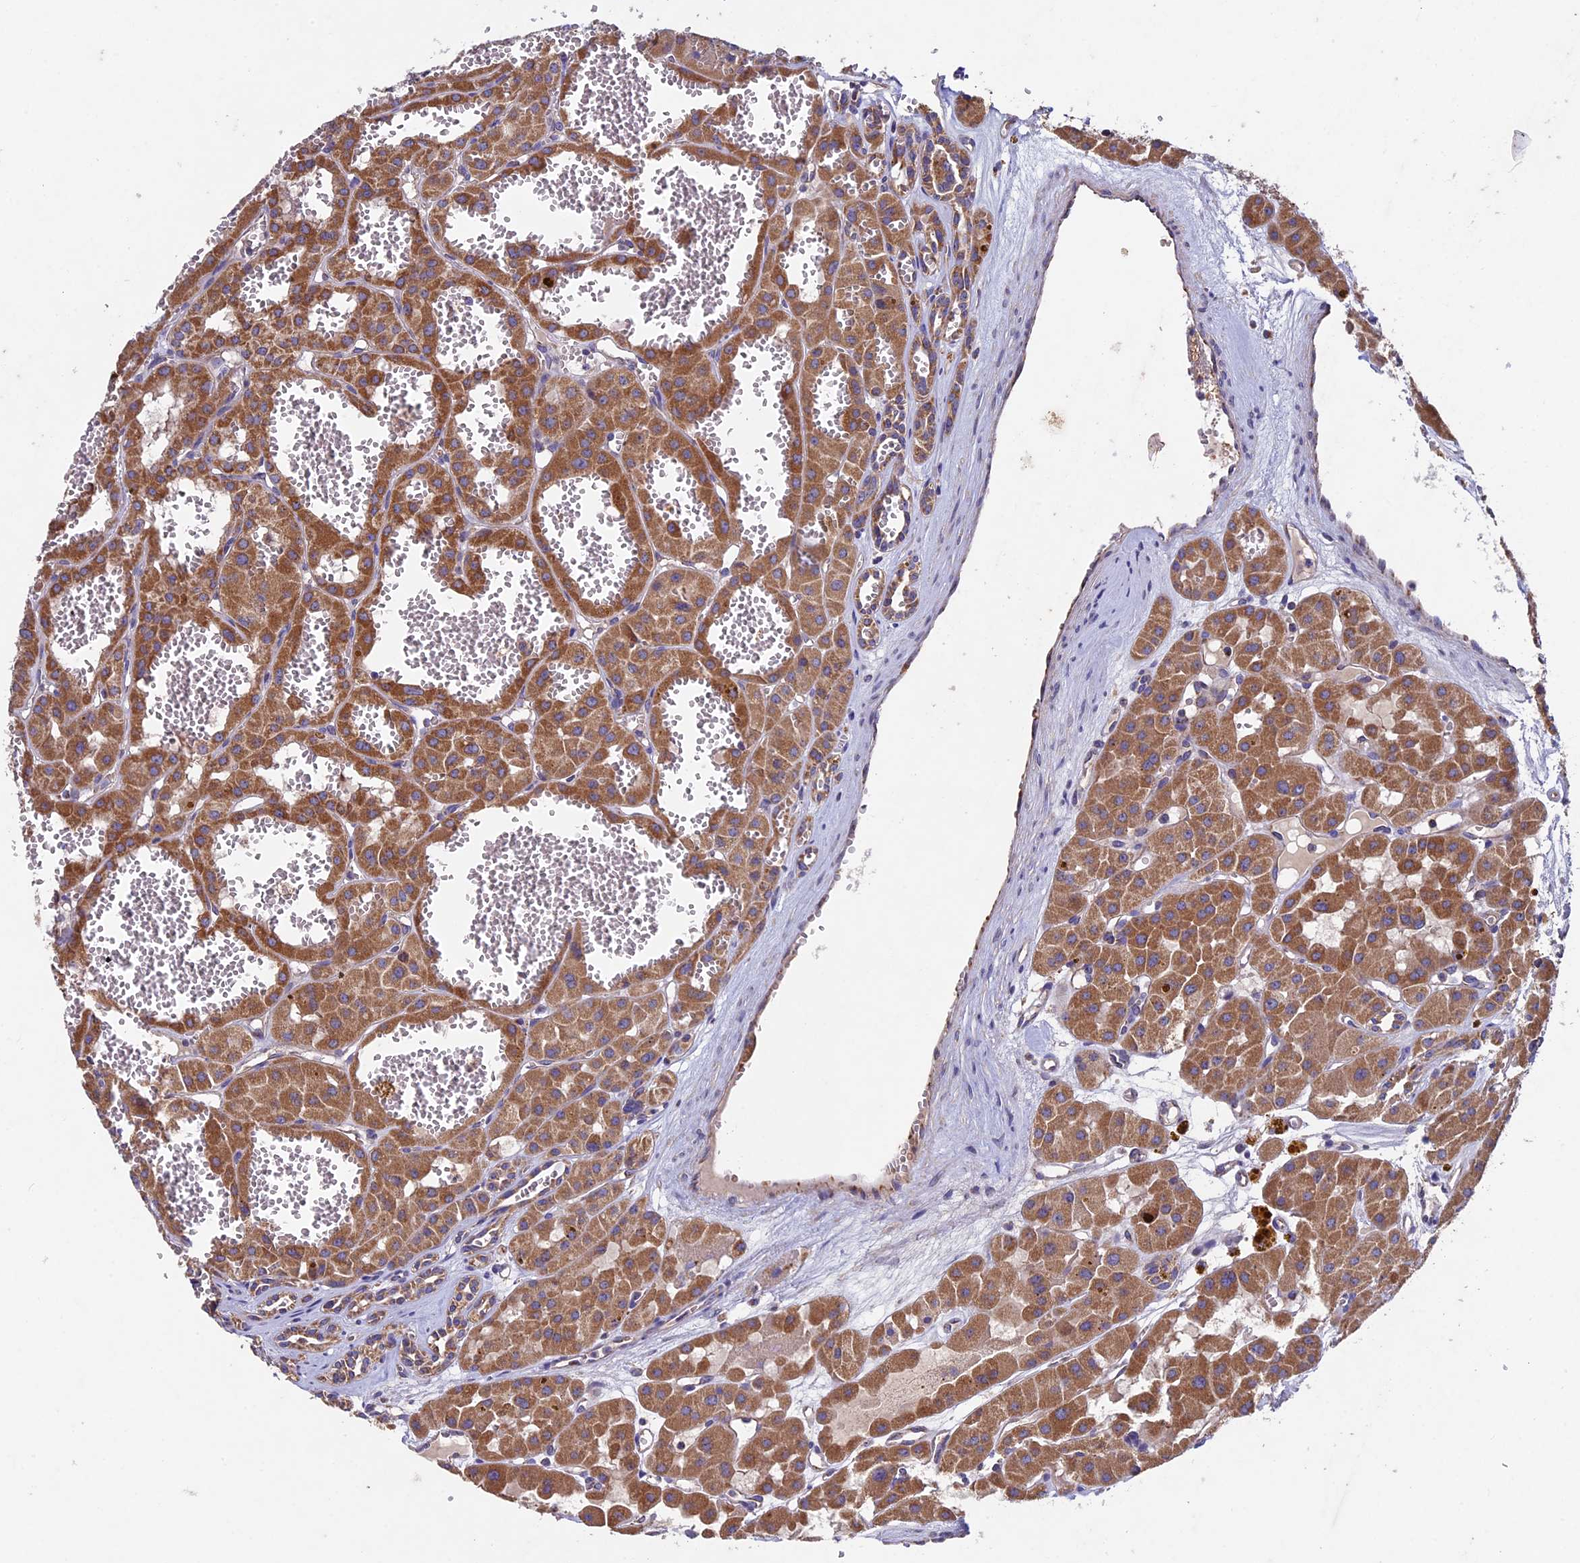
{"staining": {"intensity": "moderate", "quantity": ">75%", "location": "cytoplasmic/membranous"}, "tissue": "renal cancer", "cell_type": "Tumor cells", "image_type": "cancer", "snomed": [{"axis": "morphology", "description": "Carcinoma, NOS"}, {"axis": "topography", "description": "Kidney"}], "caption": "Human carcinoma (renal) stained with a brown dye shows moderate cytoplasmic/membranous positive staining in approximately >75% of tumor cells.", "gene": "RNF17", "patient": {"sex": "female", "age": 75}}